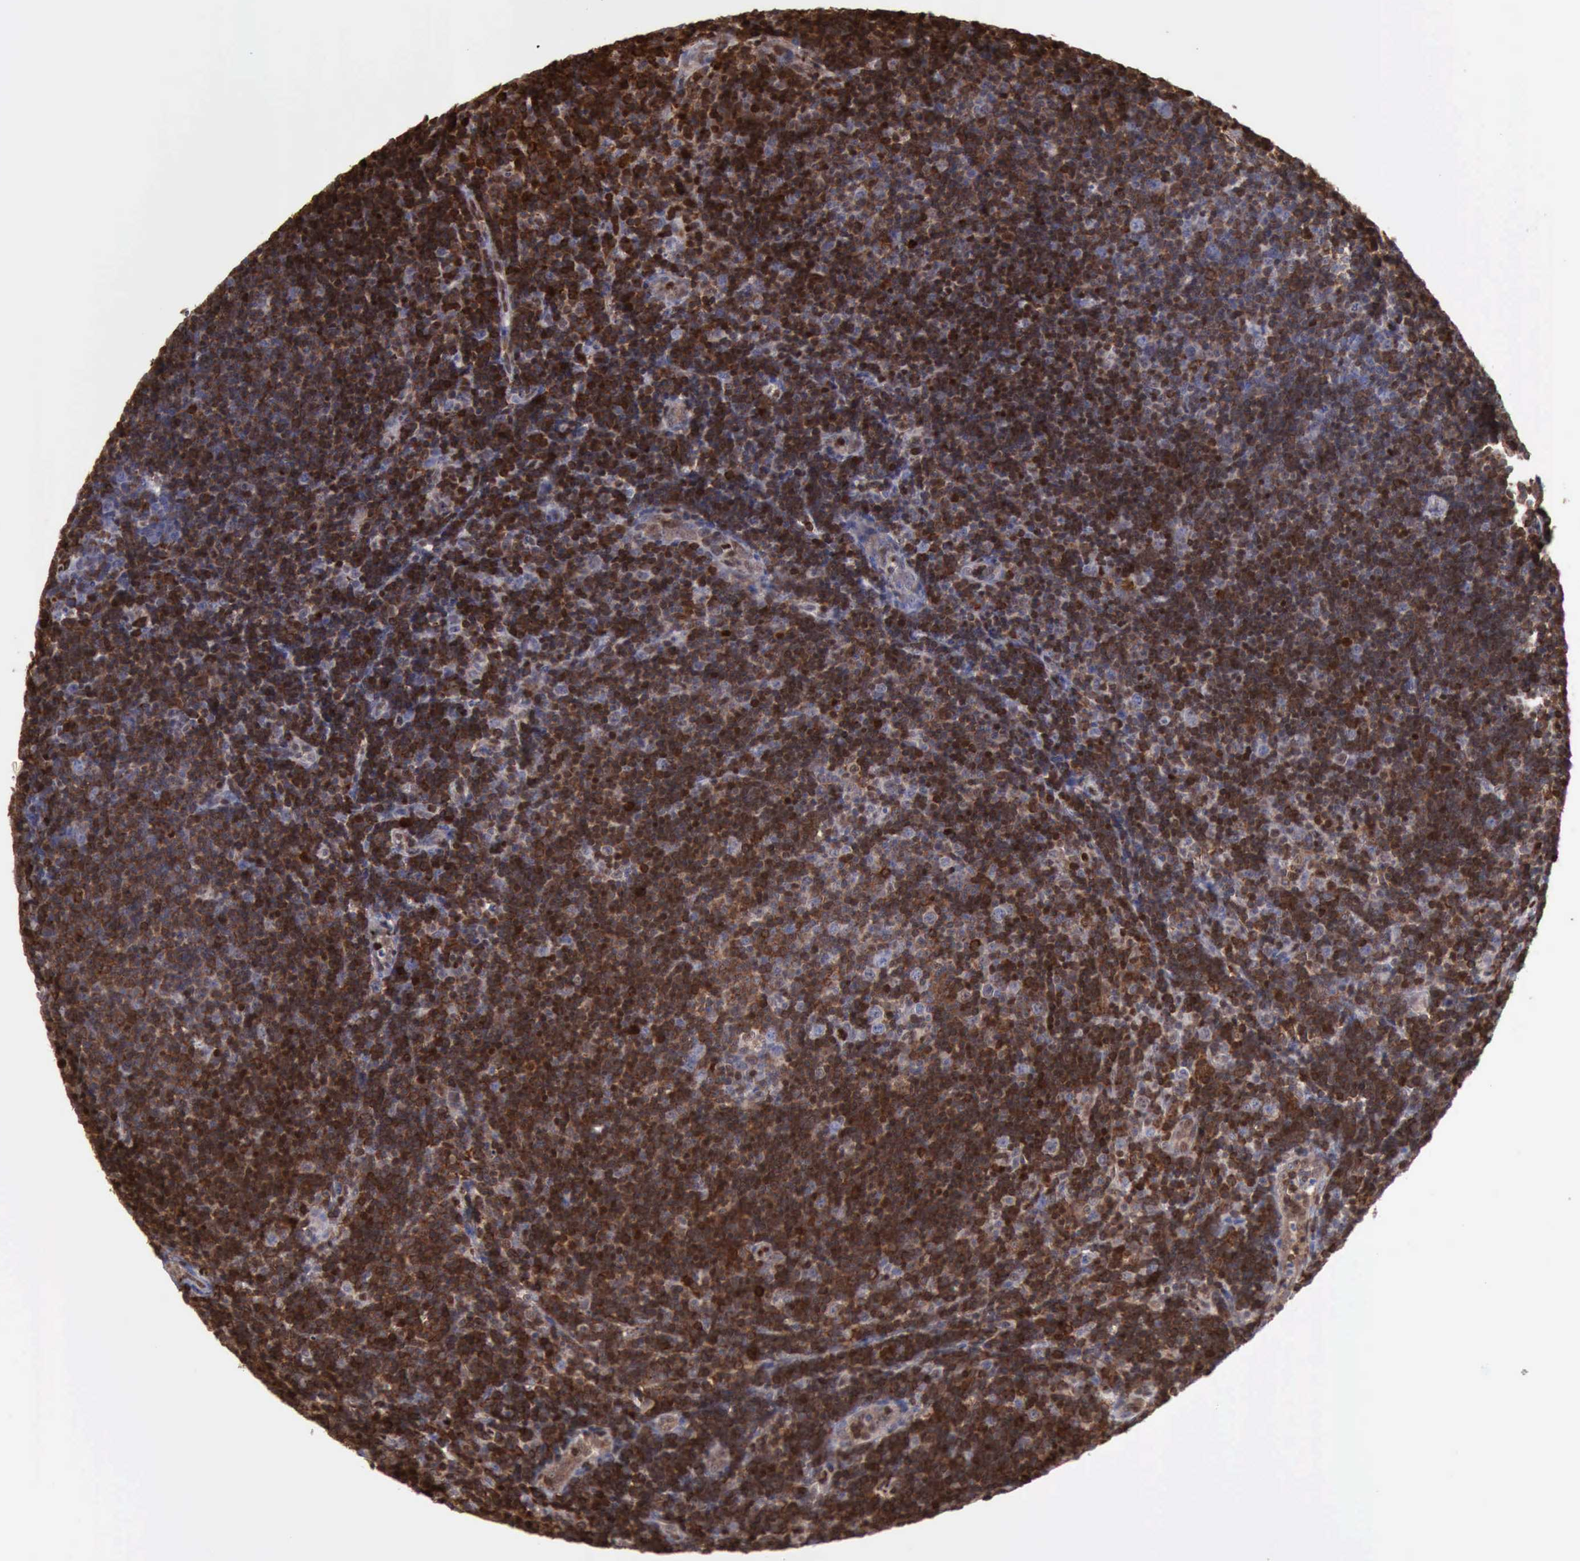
{"staining": {"intensity": "strong", "quantity": ">75%", "location": "cytoplasmic/membranous,nuclear"}, "tissue": "lymphoma", "cell_type": "Tumor cells", "image_type": "cancer", "snomed": [{"axis": "morphology", "description": "Malignant lymphoma, non-Hodgkin's type, Low grade"}, {"axis": "topography", "description": "Lymph node"}], "caption": "DAB immunohistochemical staining of malignant lymphoma, non-Hodgkin's type (low-grade) shows strong cytoplasmic/membranous and nuclear protein expression in about >75% of tumor cells.", "gene": "PDCD4", "patient": {"sex": "male", "age": 49}}